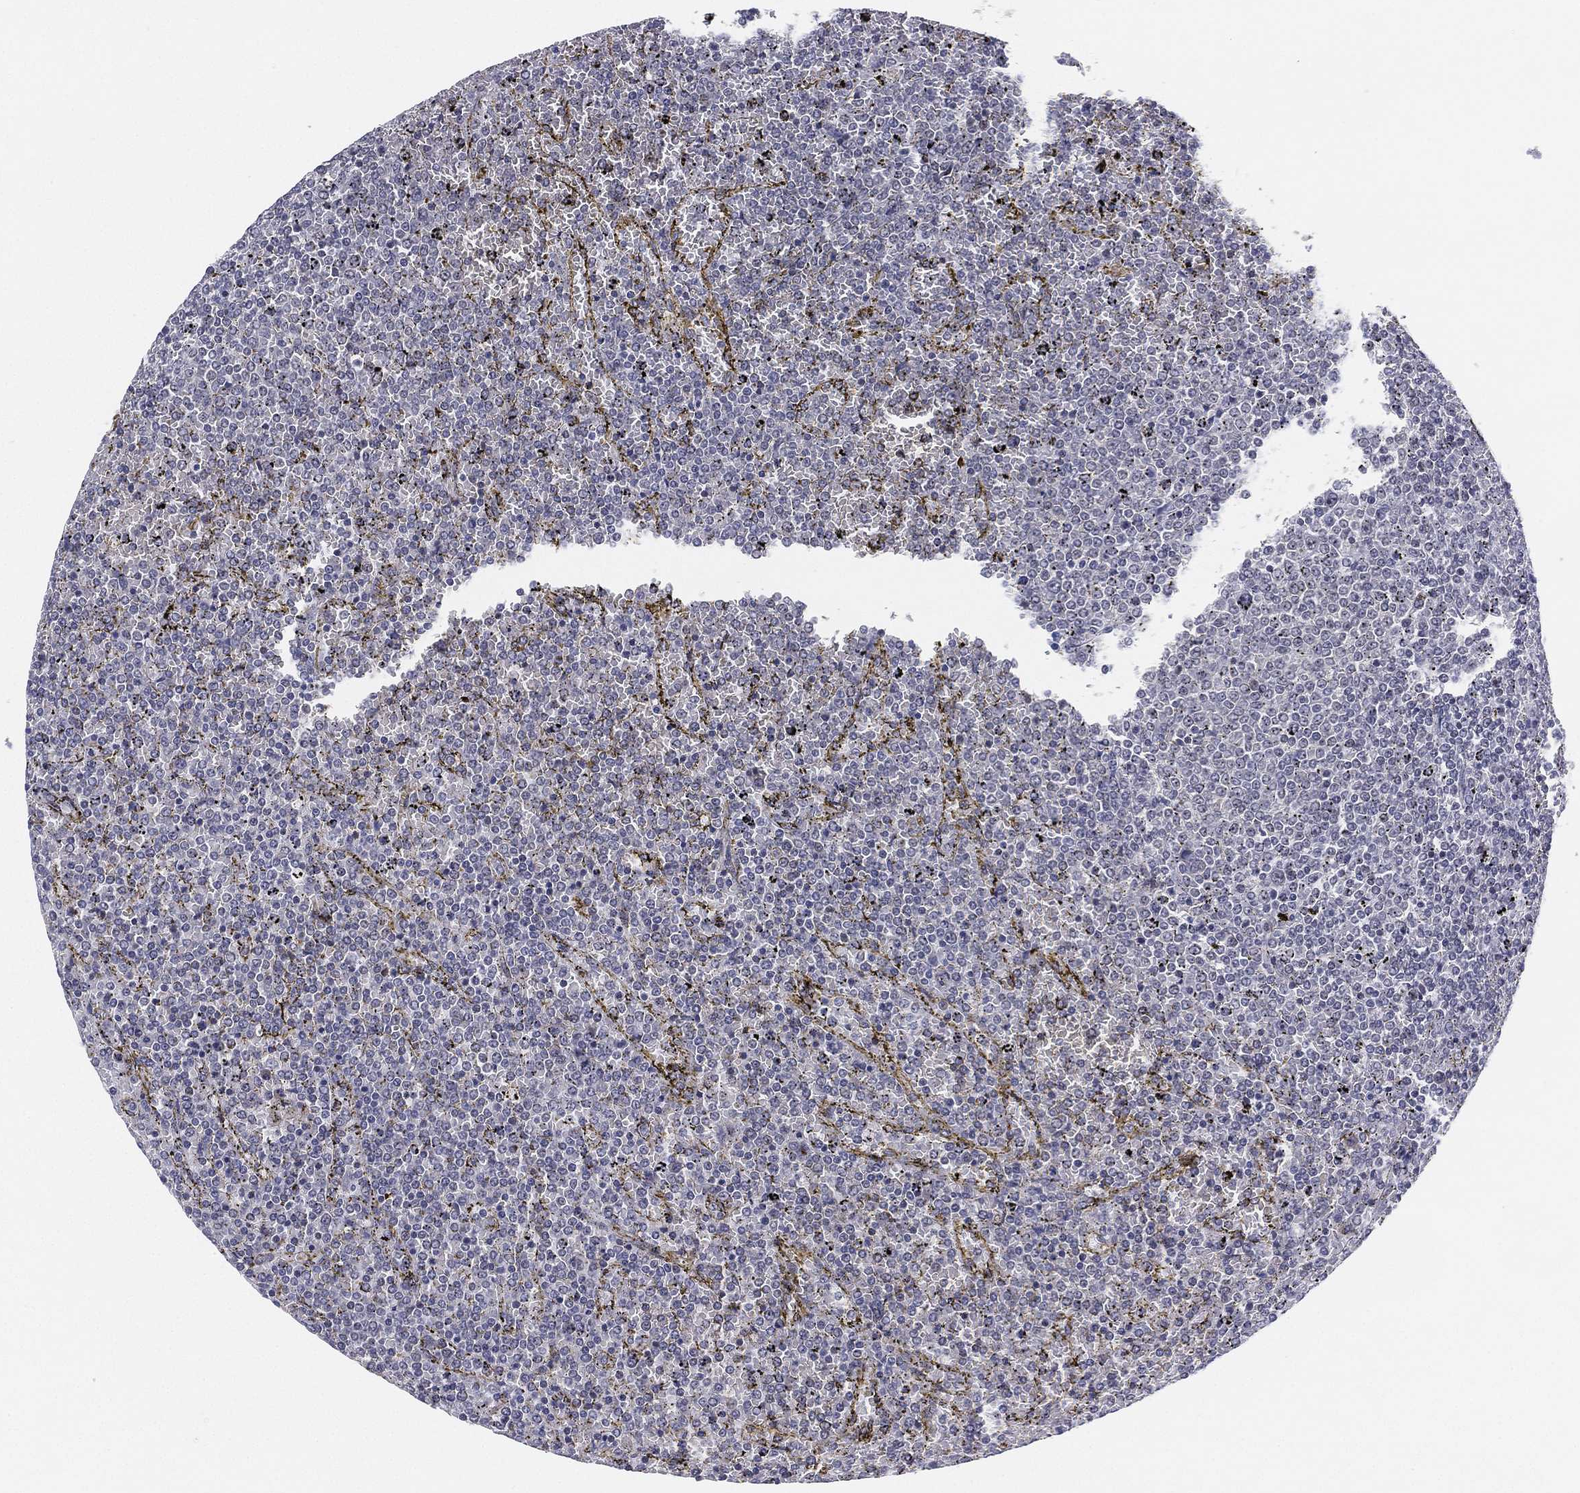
{"staining": {"intensity": "negative", "quantity": "none", "location": "none"}, "tissue": "lymphoma", "cell_type": "Tumor cells", "image_type": "cancer", "snomed": [{"axis": "morphology", "description": "Malignant lymphoma, non-Hodgkin's type, Low grade"}, {"axis": "topography", "description": "Spleen"}], "caption": "An IHC photomicrograph of lymphoma is shown. There is no staining in tumor cells of lymphoma.", "gene": "MS4A8", "patient": {"sex": "female", "age": 77}}